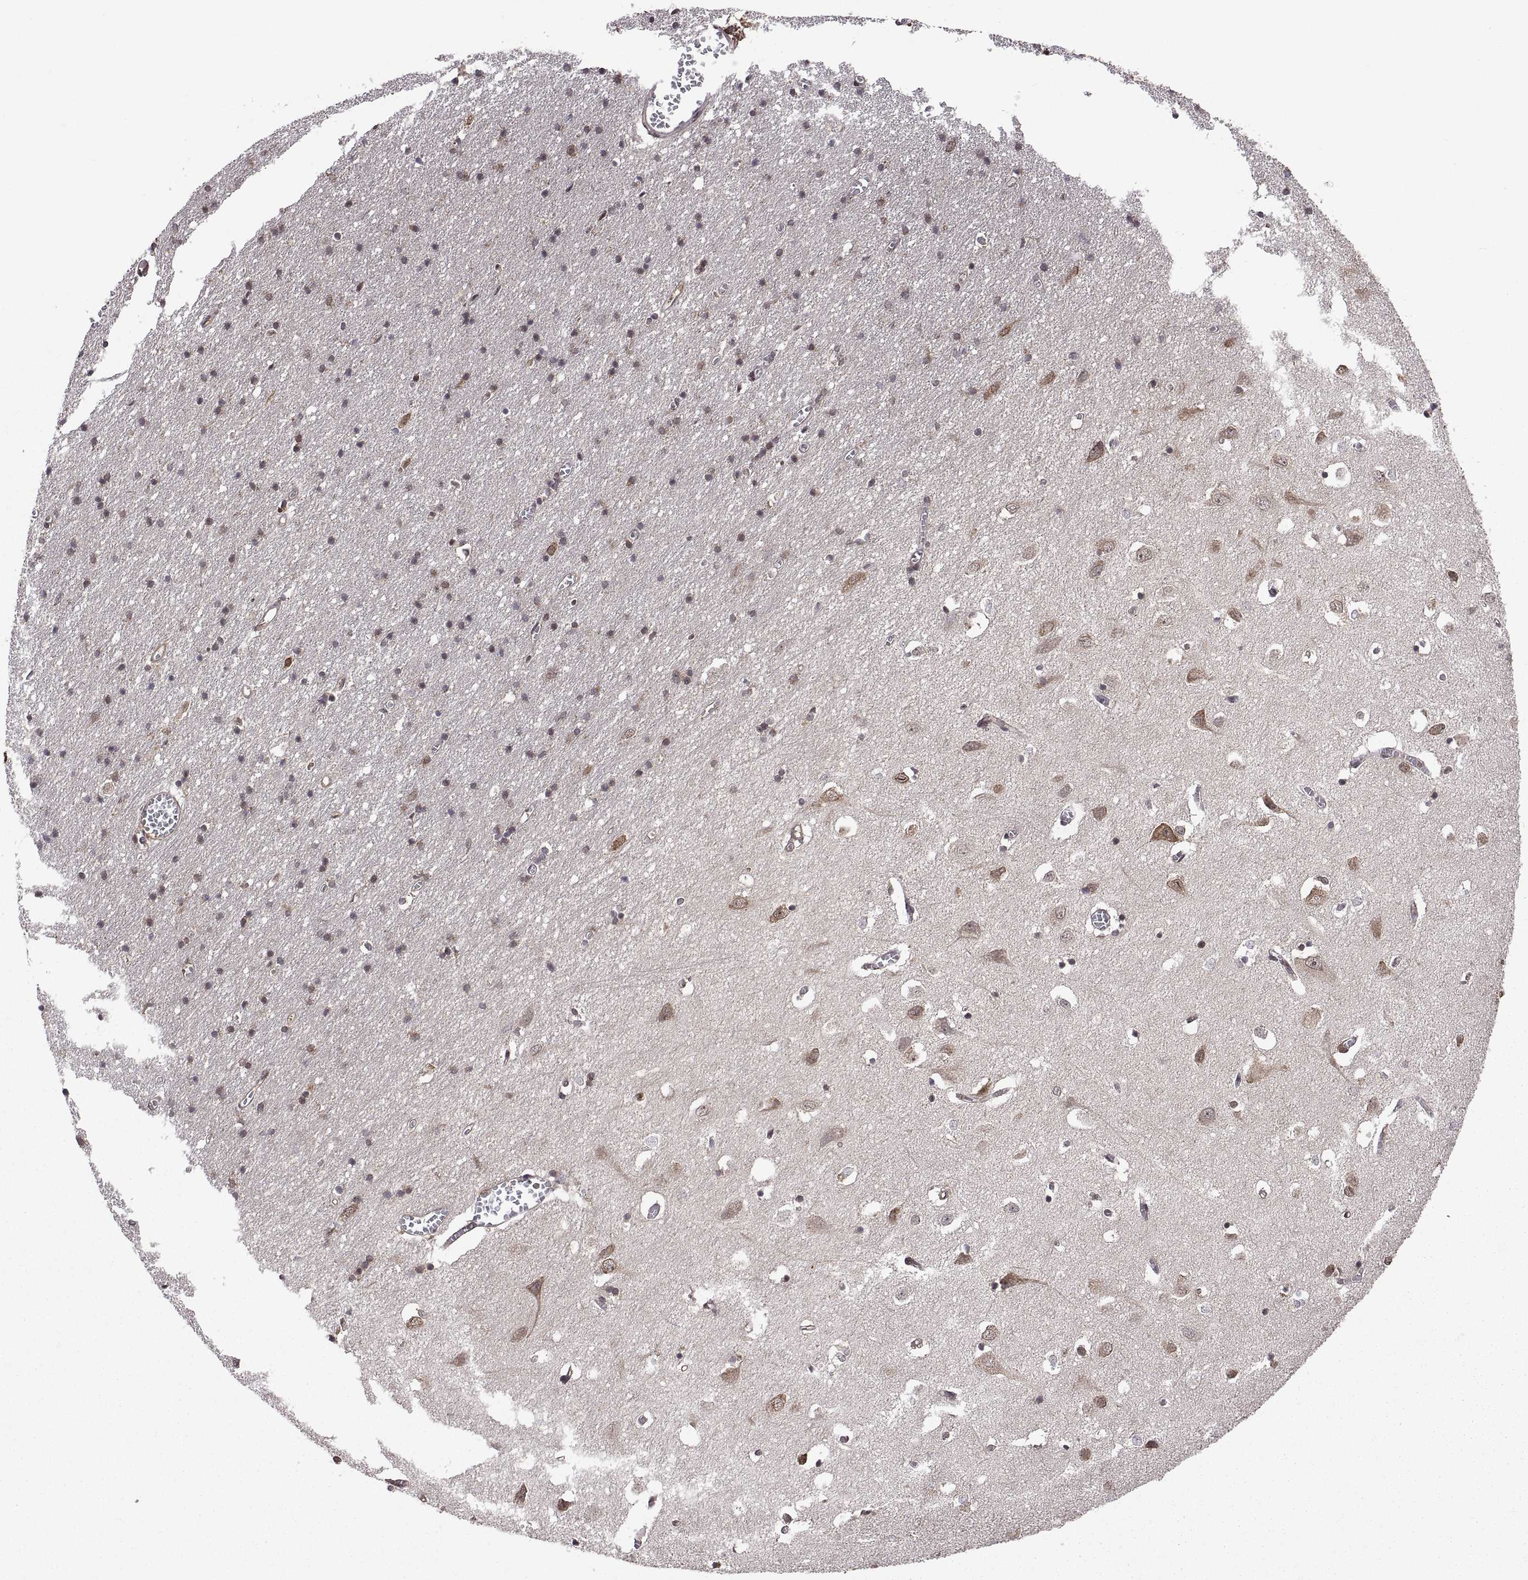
{"staining": {"intensity": "negative", "quantity": "none", "location": "none"}, "tissue": "cerebral cortex", "cell_type": "Endothelial cells", "image_type": "normal", "snomed": [{"axis": "morphology", "description": "Normal tissue, NOS"}, {"axis": "topography", "description": "Cerebral cortex"}], "caption": "Benign cerebral cortex was stained to show a protein in brown. There is no significant positivity in endothelial cells. Brightfield microscopy of immunohistochemistry (IHC) stained with DAB (3,3'-diaminobenzidine) (brown) and hematoxylin (blue), captured at high magnification.", "gene": "ZNRF2", "patient": {"sex": "male", "age": 70}}